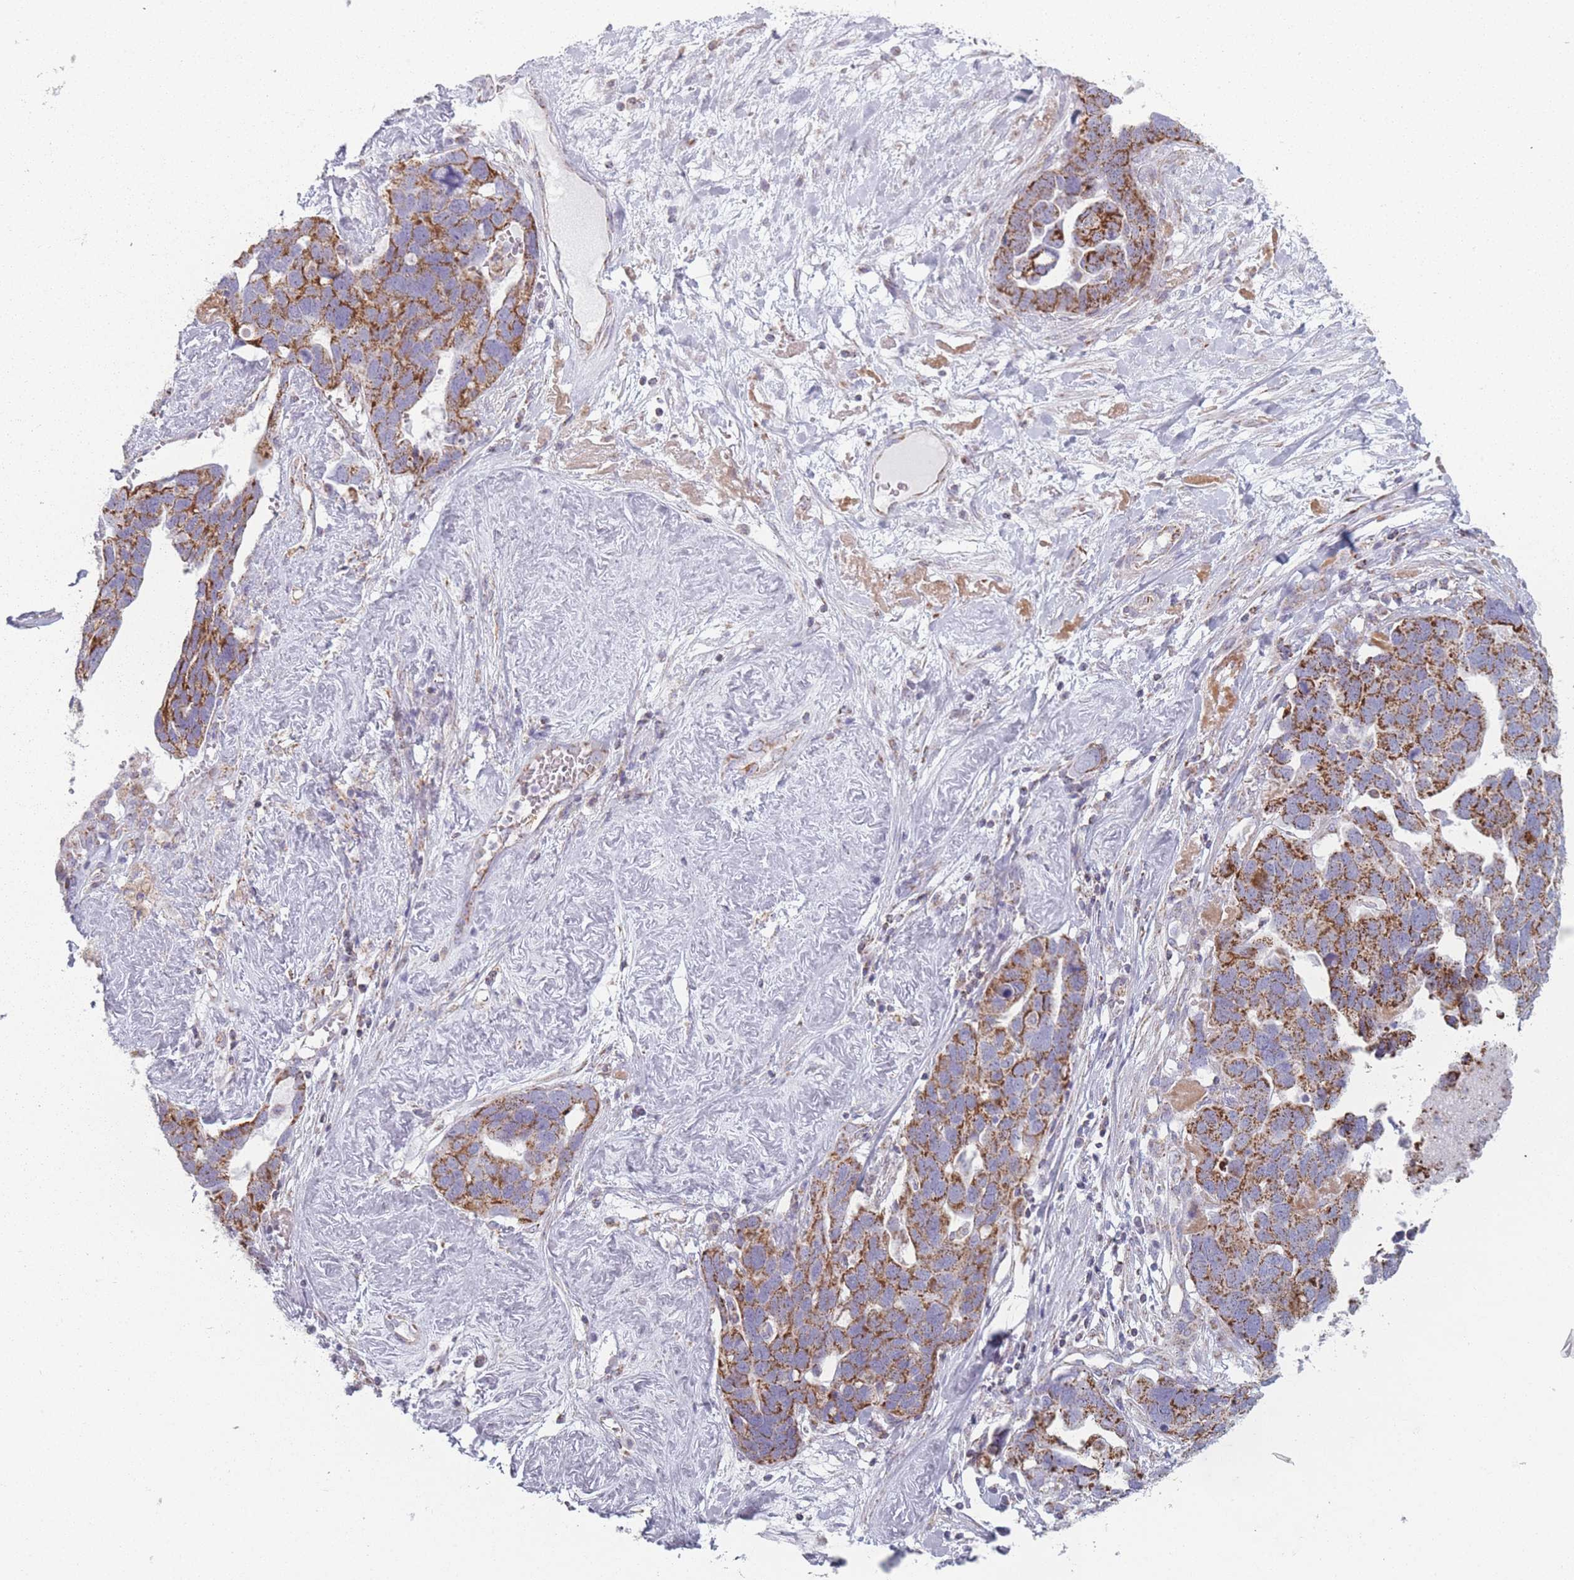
{"staining": {"intensity": "strong", "quantity": ">75%", "location": "cytoplasmic/membranous"}, "tissue": "ovarian cancer", "cell_type": "Tumor cells", "image_type": "cancer", "snomed": [{"axis": "morphology", "description": "Cystadenocarcinoma, serous, NOS"}, {"axis": "topography", "description": "Ovary"}], "caption": "High-magnification brightfield microscopy of ovarian cancer stained with DAB (3,3'-diaminobenzidine) (brown) and counterstained with hematoxylin (blue). tumor cells exhibit strong cytoplasmic/membranous staining is seen in about>75% of cells. The protein of interest is stained brown, and the nuclei are stained in blue (DAB IHC with brightfield microscopy, high magnification).", "gene": "DCHS1", "patient": {"sex": "female", "age": 54}}